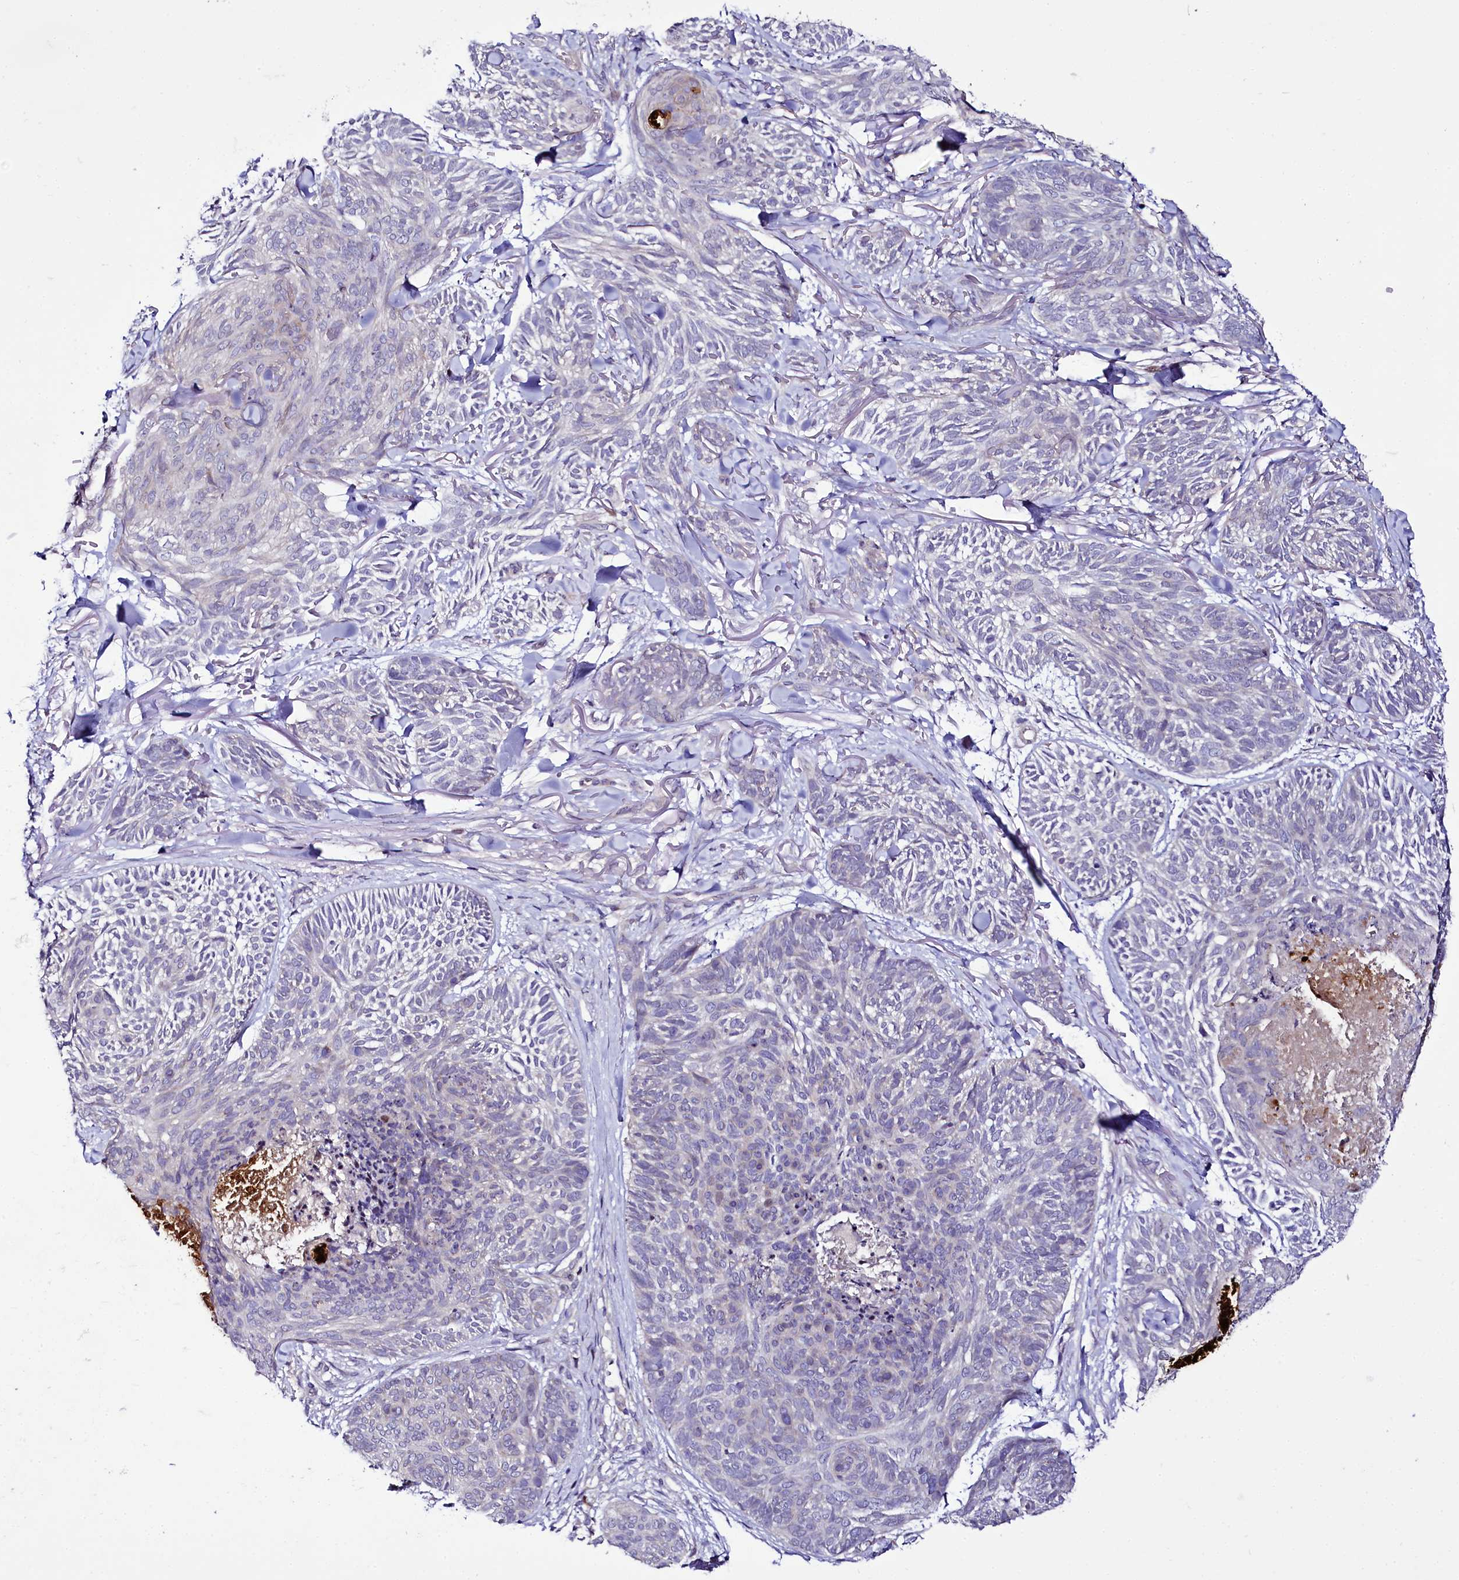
{"staining": {"intensity": "negative", "quantity": "none", "location": "none"}, "tissue": "skin cancer", "cell_type": "Tumor cells", "image_type": "cancer", "snomed": [{"axis": "morphology", "description": "Normal tissue, NOS"}, {"axis": "morphology", "description": "Basal cell carcinoma"}, {"axis": "topography", "description": "Skin"}], "caption": "Human basal cell carcinoma (skin) stained for a protein using IHC demonstrates no positivity in tumor cells.", "gene": "ZC3H12C", "patient": {"sex": "male", "age": 66}}